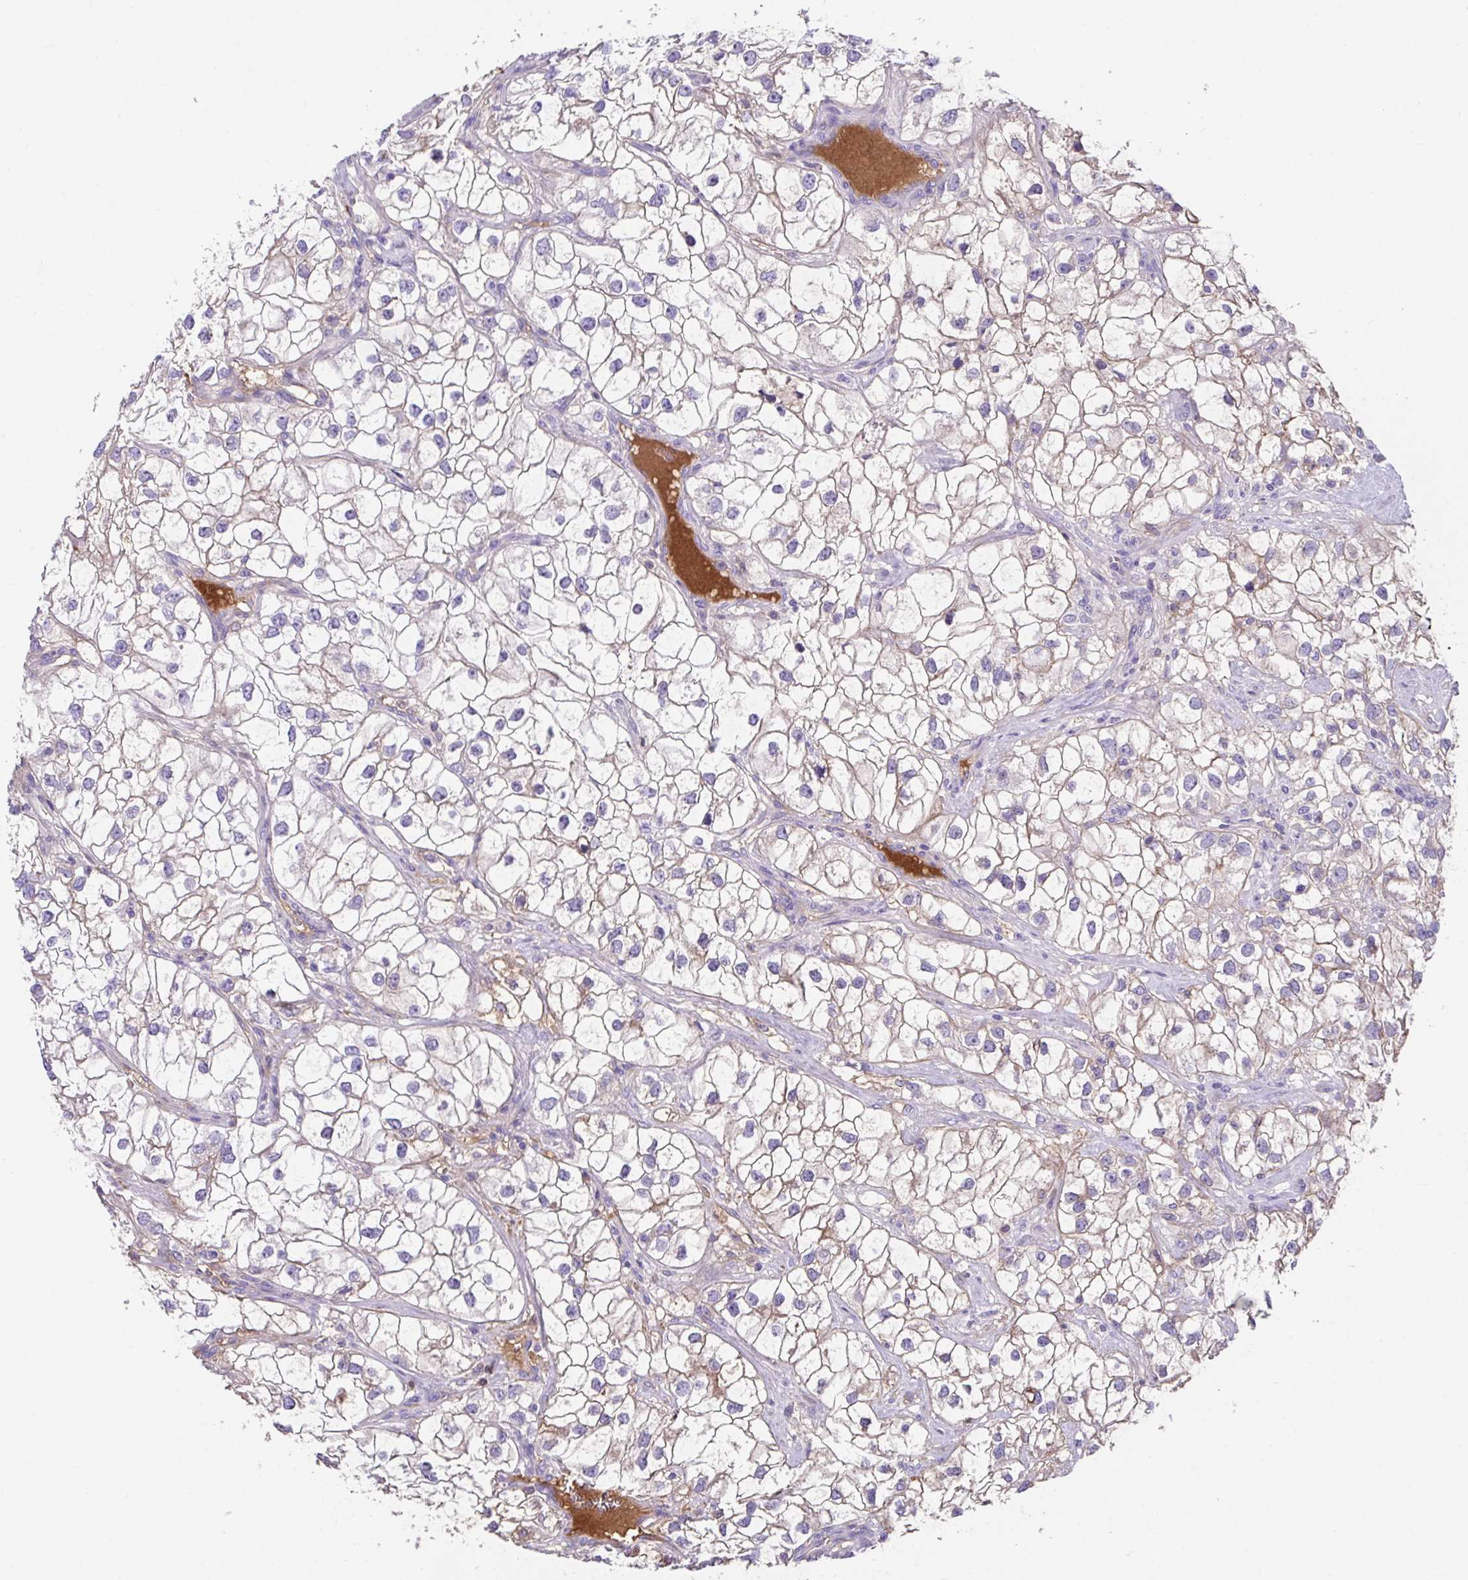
{"staining": {"intensity": "moderate", "quantity": ">75%", "location": "cytoplasmic/membranous"}, "tissue": "renal cancer", "cell_type": "Tumor cells", "image_type": "cancer", "snomed": [{"axis": "morphology", "description": "Adenocarcinoma, NOS"}, {"axis": "topography", "description": "Kidney"}], "caption": "IHC (DAB (3,3'-diaminobenzidine)) staining of human adenocarcinoma (renal) demonstrates moderate cytoplasmic/membranous protein staining in approximately >75% of tumor cells.", "gene": "ZNF813", "patient": {"sex": "male", "age": 59}}